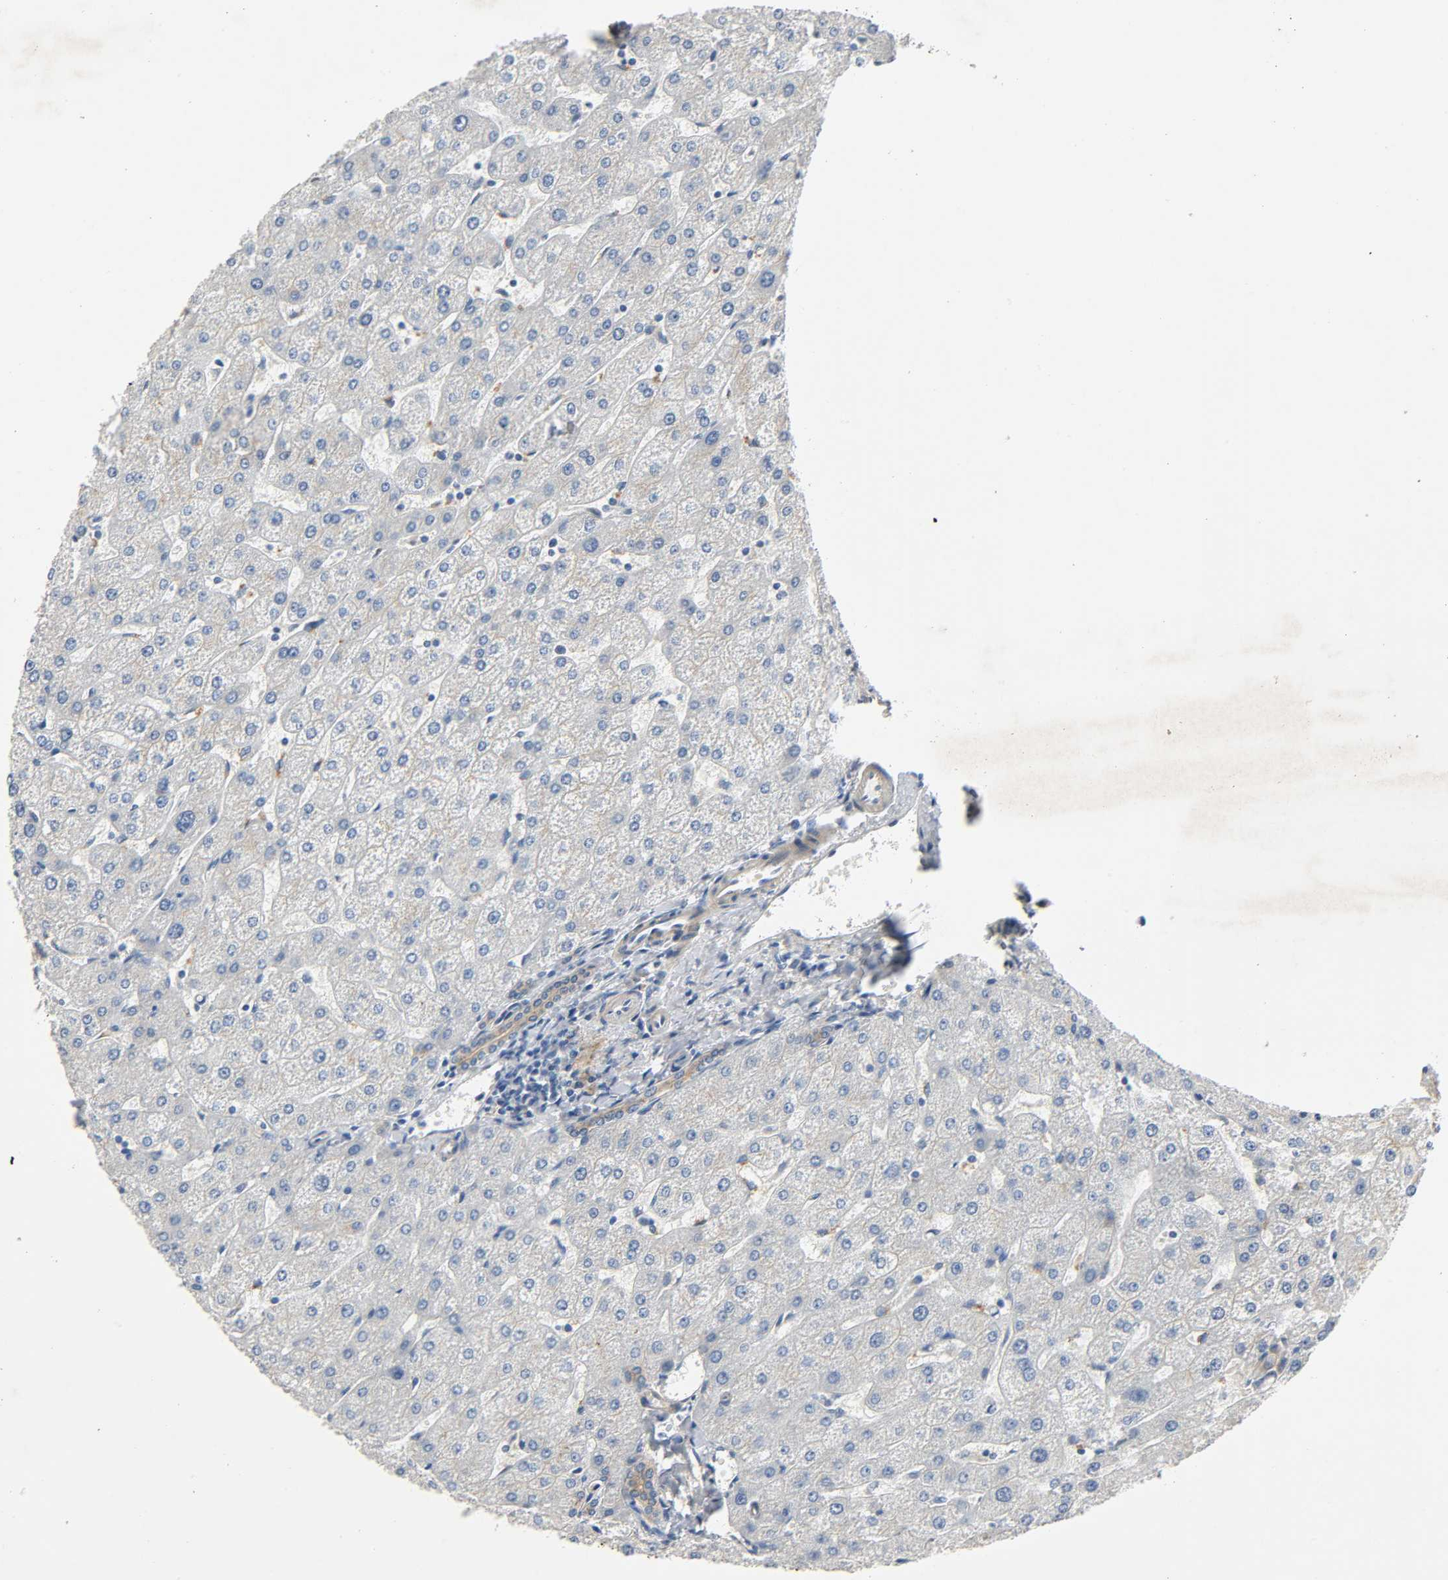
{"staining": {"intensity": "moderate", "quantity": ">75%", "location": "cytoplasmic/membranous"}, "tissue": "liver", "cell_type": "Cholangiocytes", "image_type": "normal", "snomed": [{"axis": "morphology", "description": "Normal tissue, NOS"}, {"axis": "topography", "description": "Liver"}], "caption": "Protein expression analysis of normal human liver reveals moderate cytoplasmic/membranous positivity in approximately >75% of cholangiocytes. Nuclei are stained in blue.", "gene": "ARPC1A", "patient": {"sex": "male", "age": 67}}